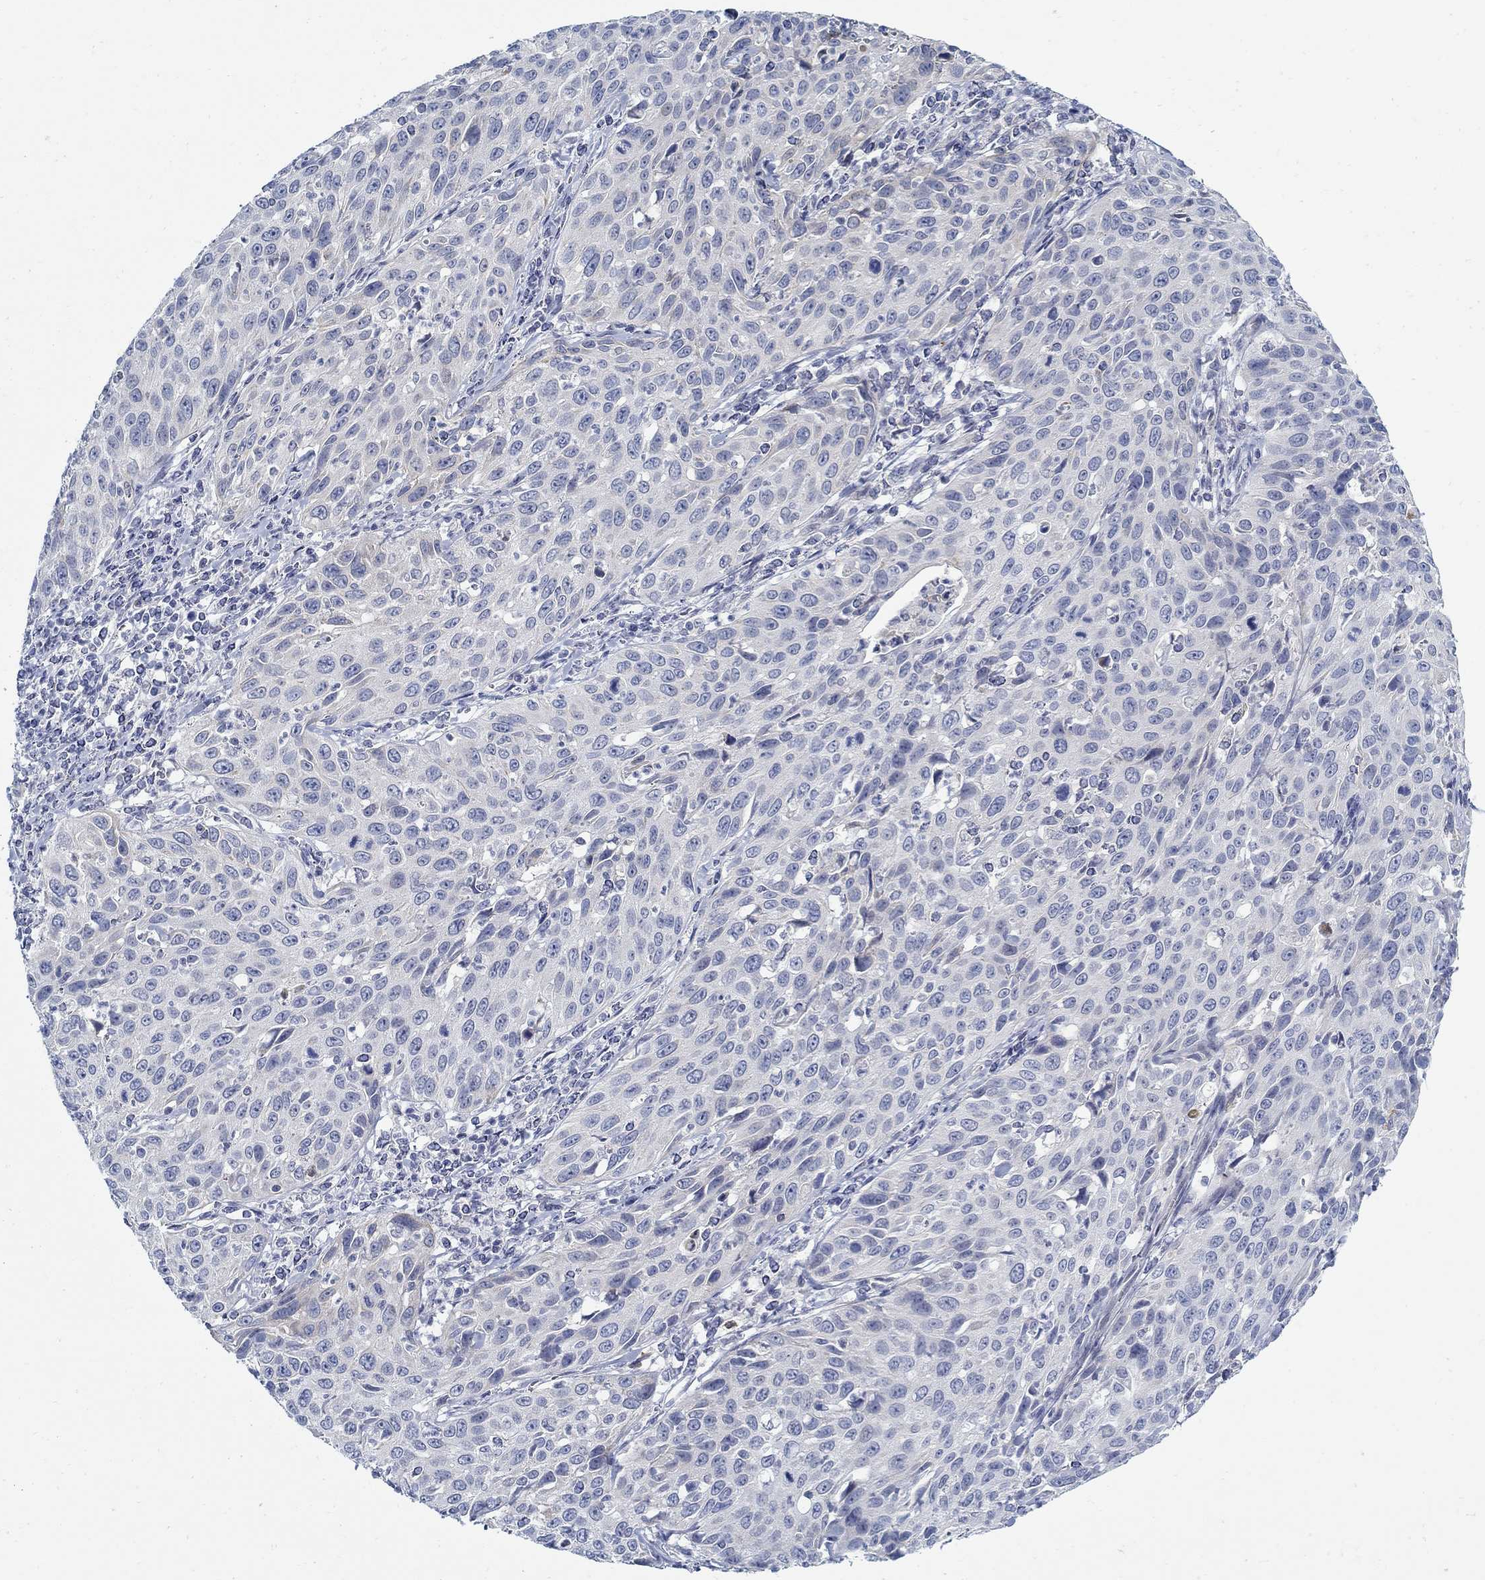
{"staining": {"intensity": "weak", "quantity": "<25%", "location": "cytoplasmic/membranous"}, "tissue": "cervical cancer", "cell_type": "Tumor cells", "image_type": "cancer", "snomed": [{"axis": "morphology", "description": "Squamous cell carcinoma, NOS"}, {"axis": "topography", "description": "Cervix"}], "caption": "Immunohistochemistry of squamous cell carcinoma (cervical) reveals no expression in tumor cells.", "gene": "ANO7", "patient": {"sex": "female", "age": 26}}